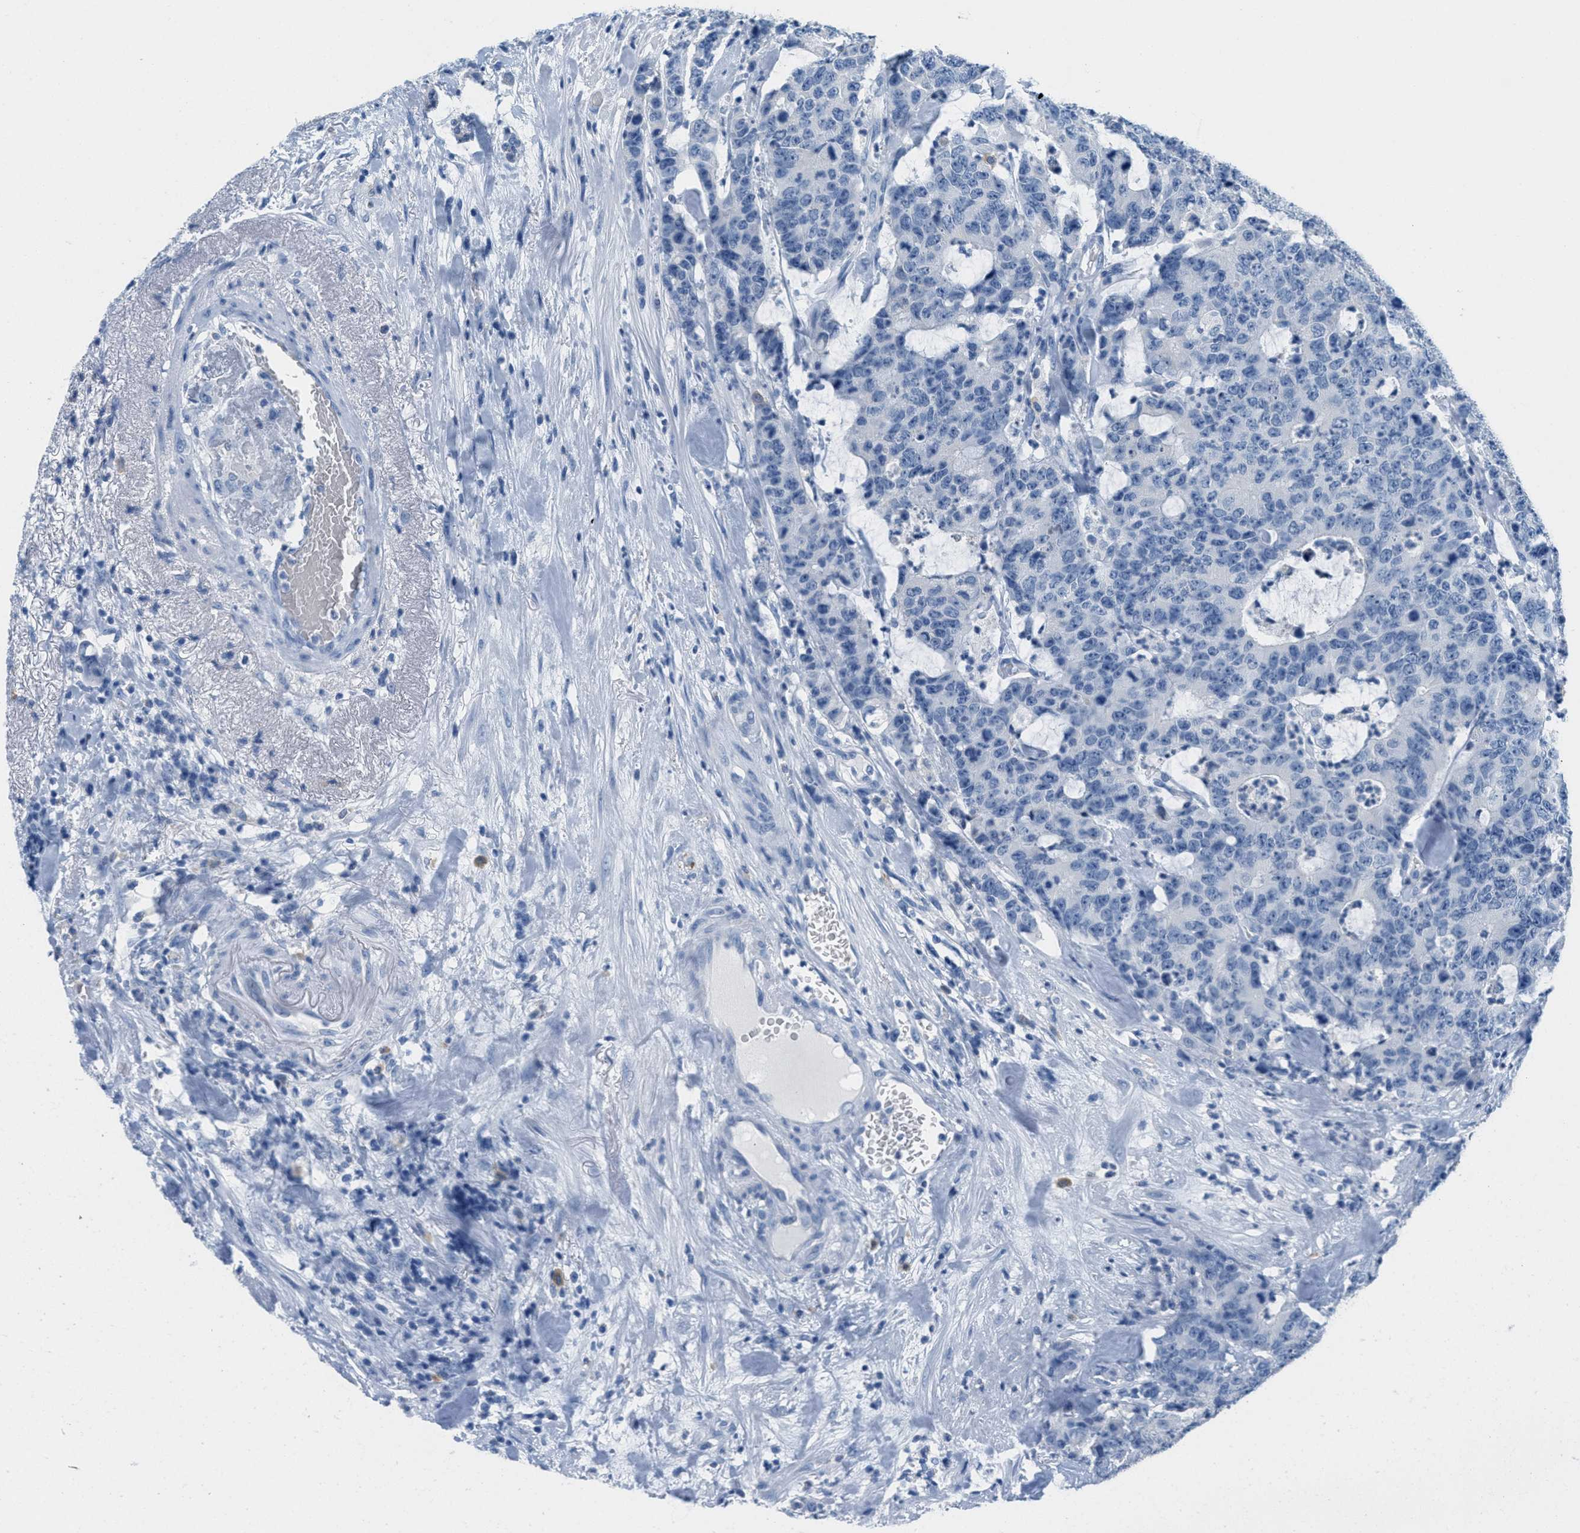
{"staining": {"intensity": "negative", "quantity": "none", "location": "none"}, "tissue": "colorectal cancer", "cell_type": "Tumor cells", "image_type": "cancer", "snomed": [{"axis": "morphology", "description": "Adenocarcinoma, NOS"}, {"axis": "topography", "description": "Colon"}], "caption": "Colorectal cancer was stained to show a protein in brown. There is no significant positivity in tumor cells.", "gene": "GPM6A", "patient": {"sex": "female", "age": 86}}